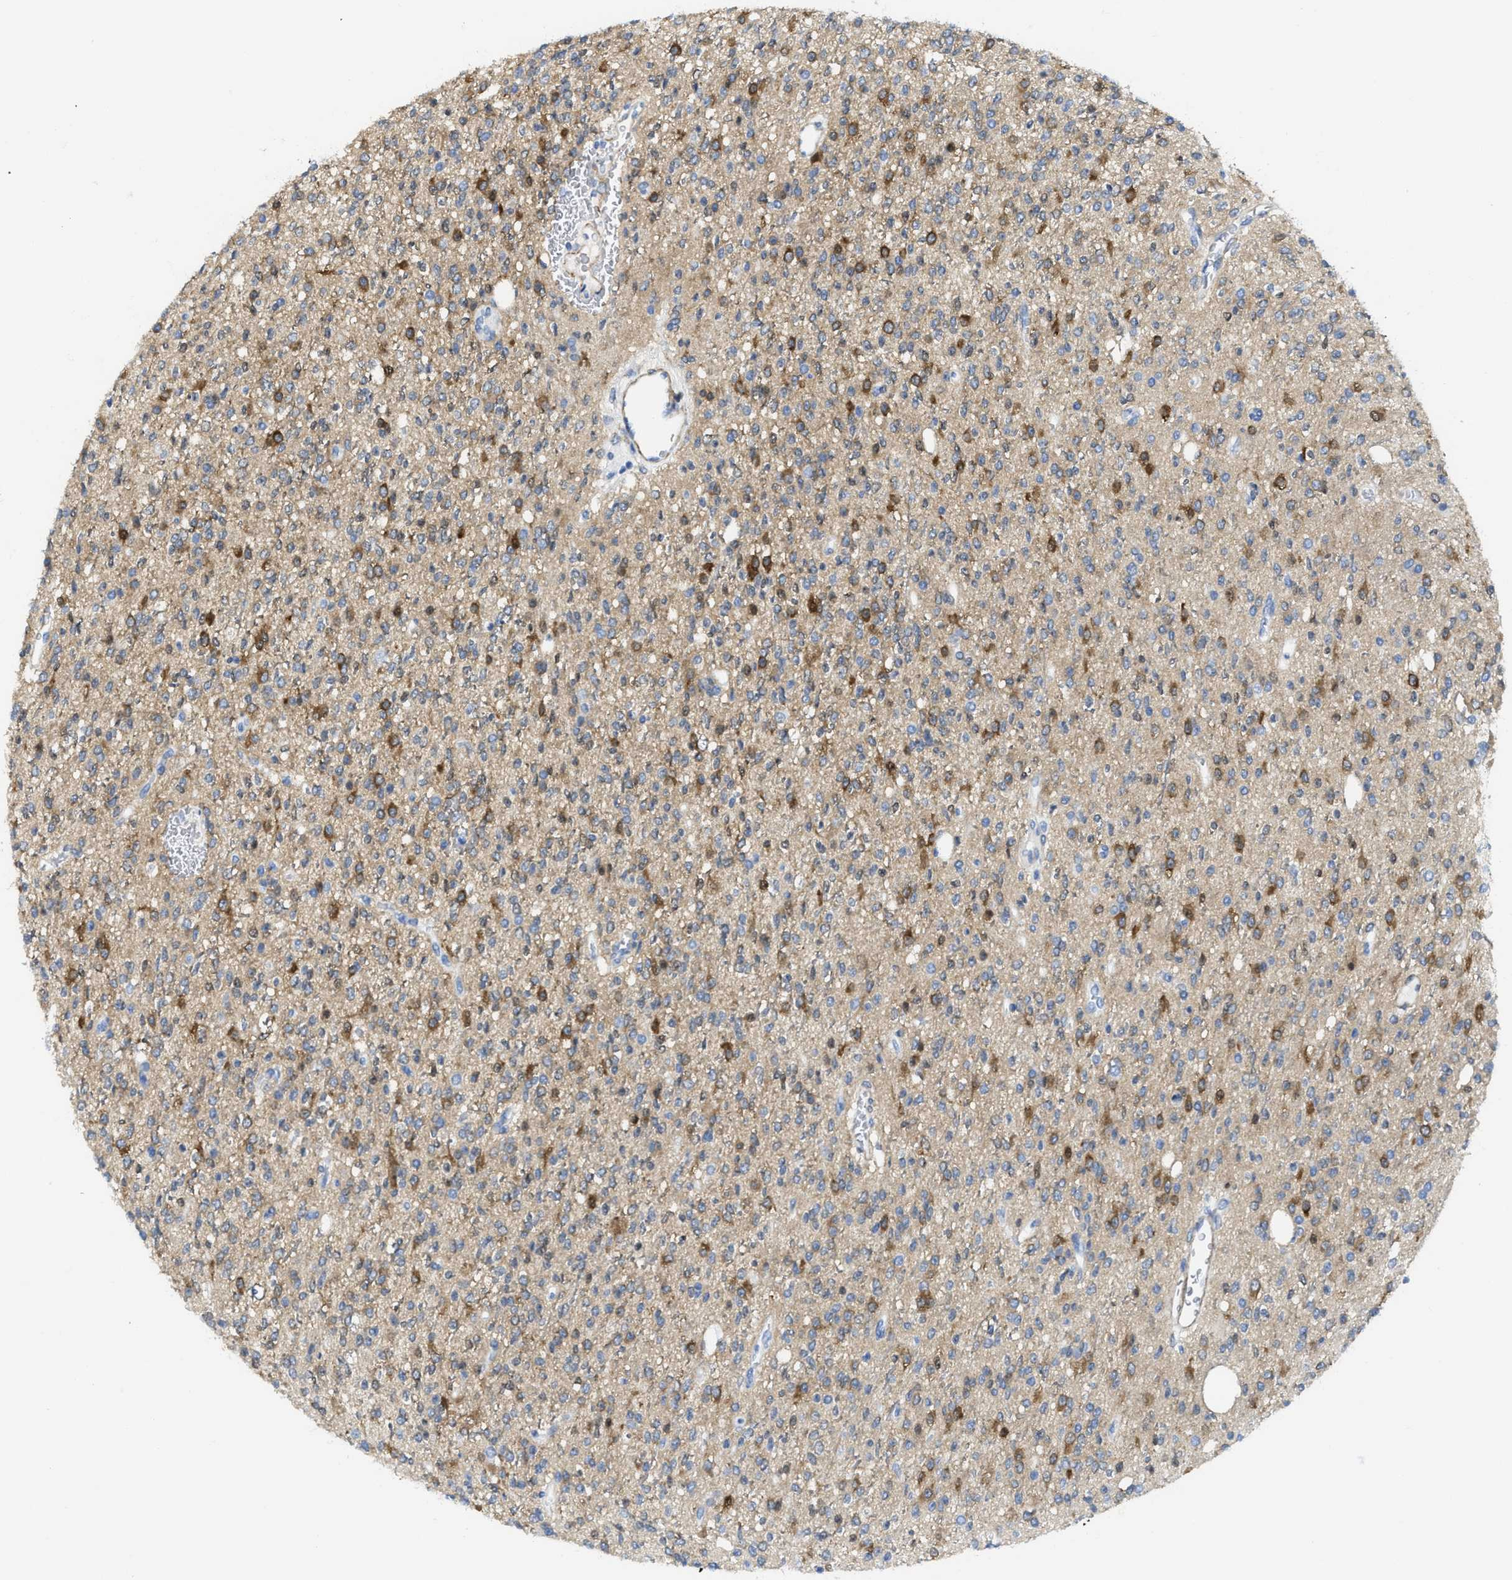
{"staining": {"intensity": "moderate", "quantity": "25%-75%", "location": "cytoplasmic/membranous"}, "tissue": "glioma", "cell_type": "Tumor cells", "image_type": "cancer", "snomed": [{"axis": "morphology", "description": "Glioma, malignant, High grade"}, {"axis": "topography", "description": "Brain"}], "caption": "Tumor cells exhibit moderate cytoplasmic/membranous expression in approximately 25%-75% of cells in glioma.", "gene": "TUB", "patient": {"sex": "male", "age": 34}}